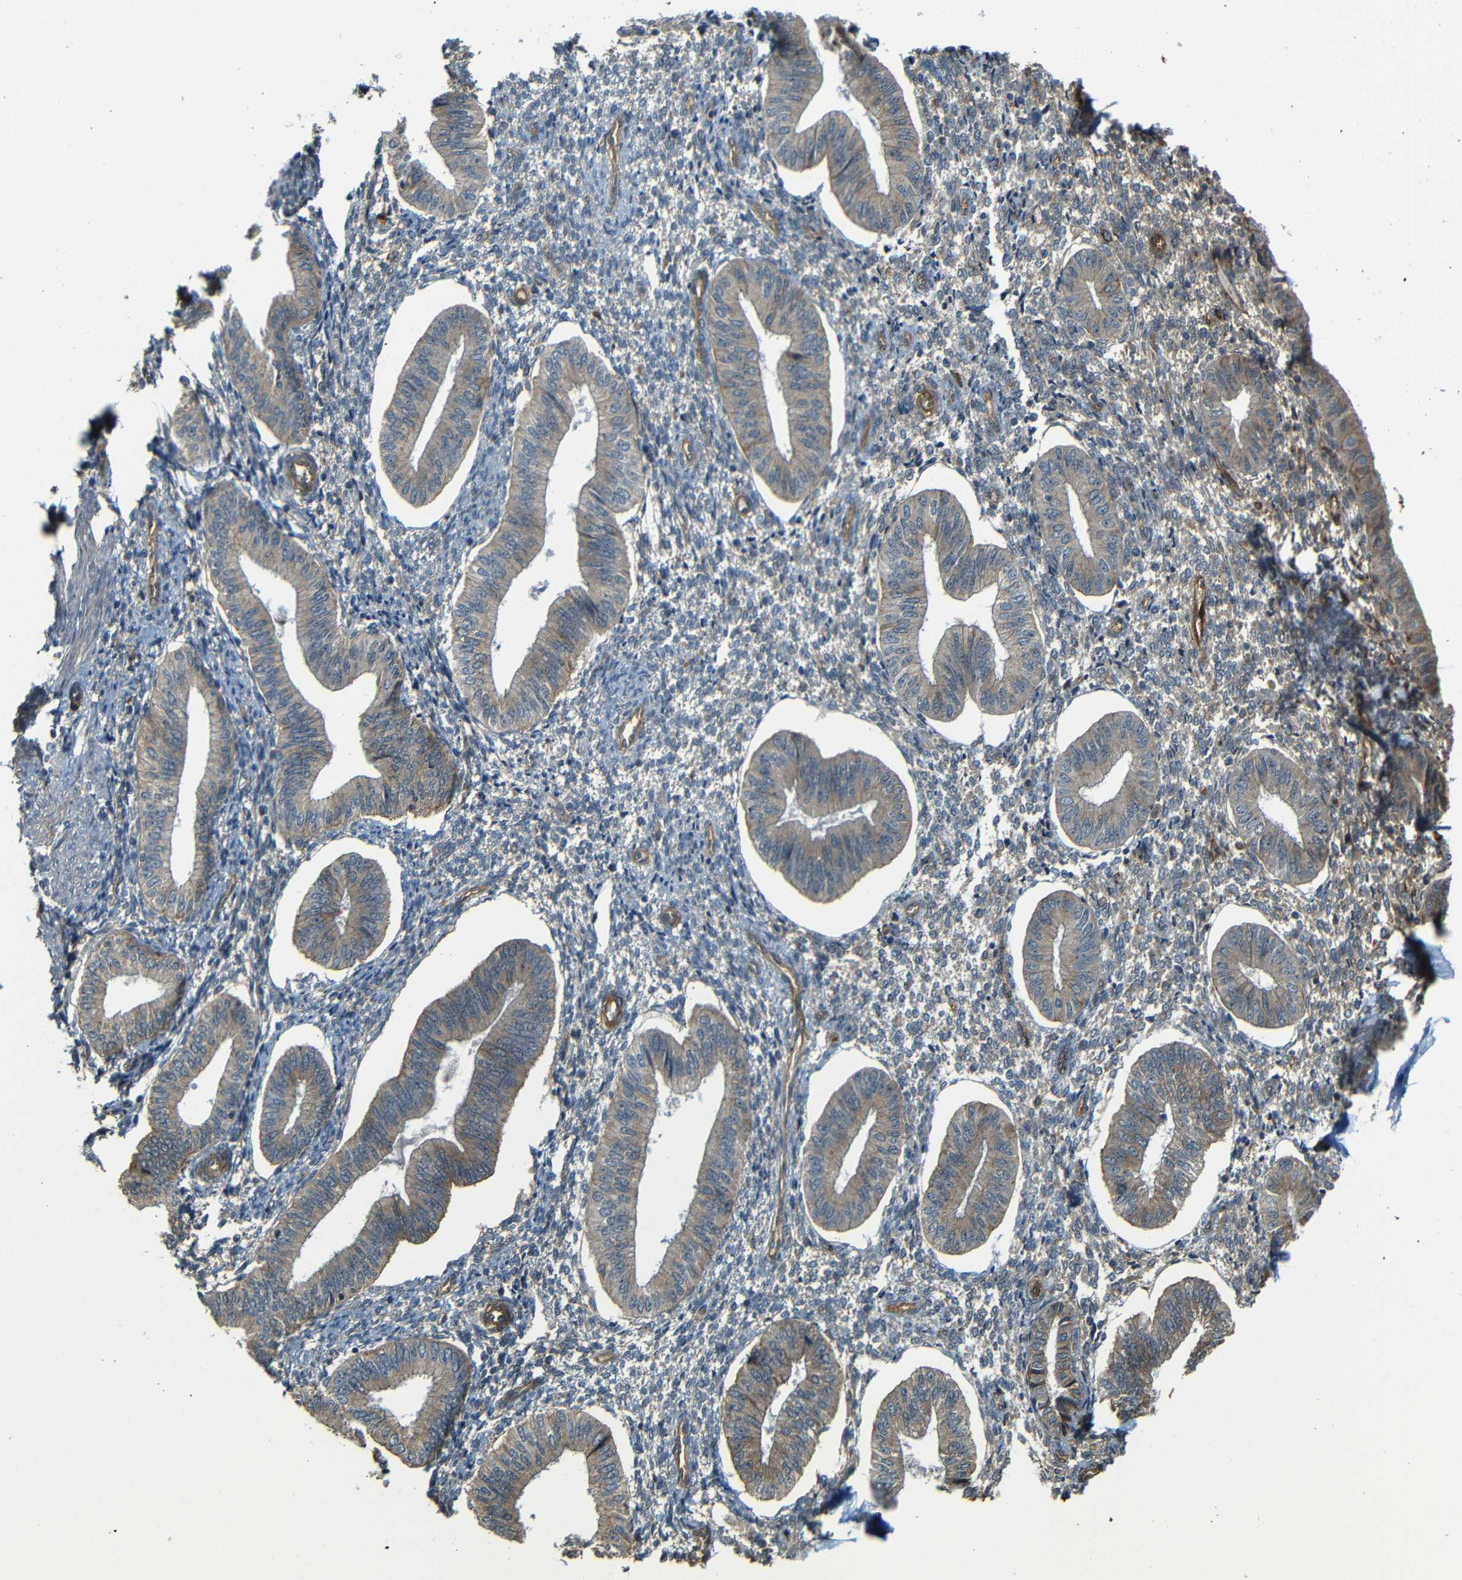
{"staining": {"intensity": "weak", "quantity": "25%-75%", "location": "cytoplasmic/membranous"}, "tissue": "endometrium", "cell_type": "Cells in endometrial stroma", "image_type": "normal", "snomed": [{"axis": "morphology", "description": "Normal tissue, NOS"}, {"axis": "topography", "description": "Endometrium"}], "caption": "Immunohistochemistry (IHC) image of normal endometrium stained for a protein (brown), which displays low levels of weak cytoplasmic/membranous expression in about 25%-75% of cells in endometrial stroma.", "gene": "RELL1", "patient": {"sex": "female", "age": 50}}